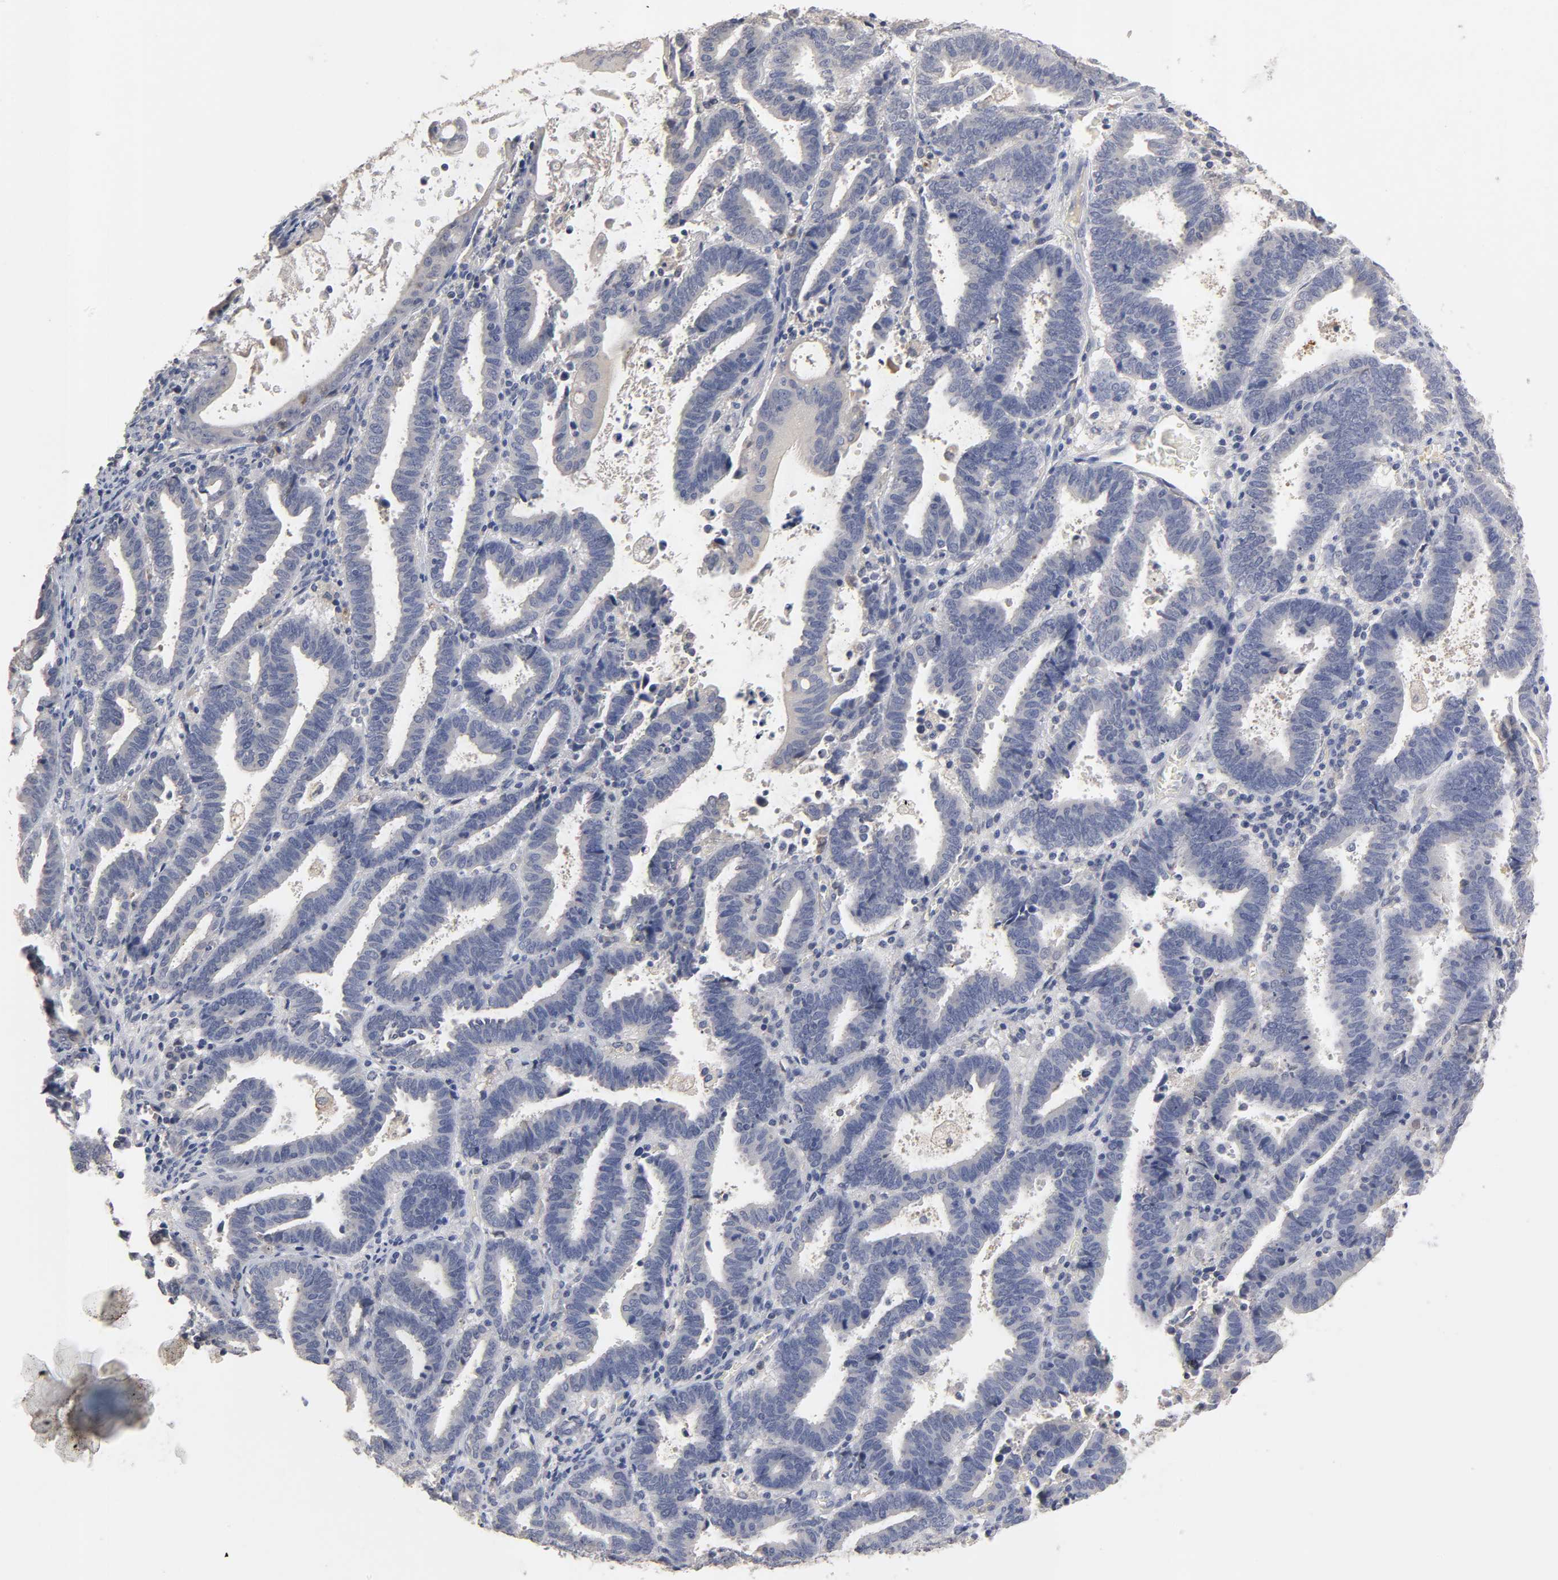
{"staining": {"intensity": "negative", "quantity": "none", "location": "none"}, "tissue": "endometrial cancer", "cell_type": "Tumor cells", "image_type": "cancer", "snomed": [{"axis": "morphology", "description": "Adenocarcinoma, NOS"}, {"axis": "topography", "description": "Uterus"}], "caption": "The immunohistochemistry (IHC) photomicrograph has no significant positivity in tumor cells of endometrial adenocarcinoma tissue. (IHC, brightfield microscopy, high magnification).", "gene": "OVOL1", "patient": {"sex": "female", "age": 83}}